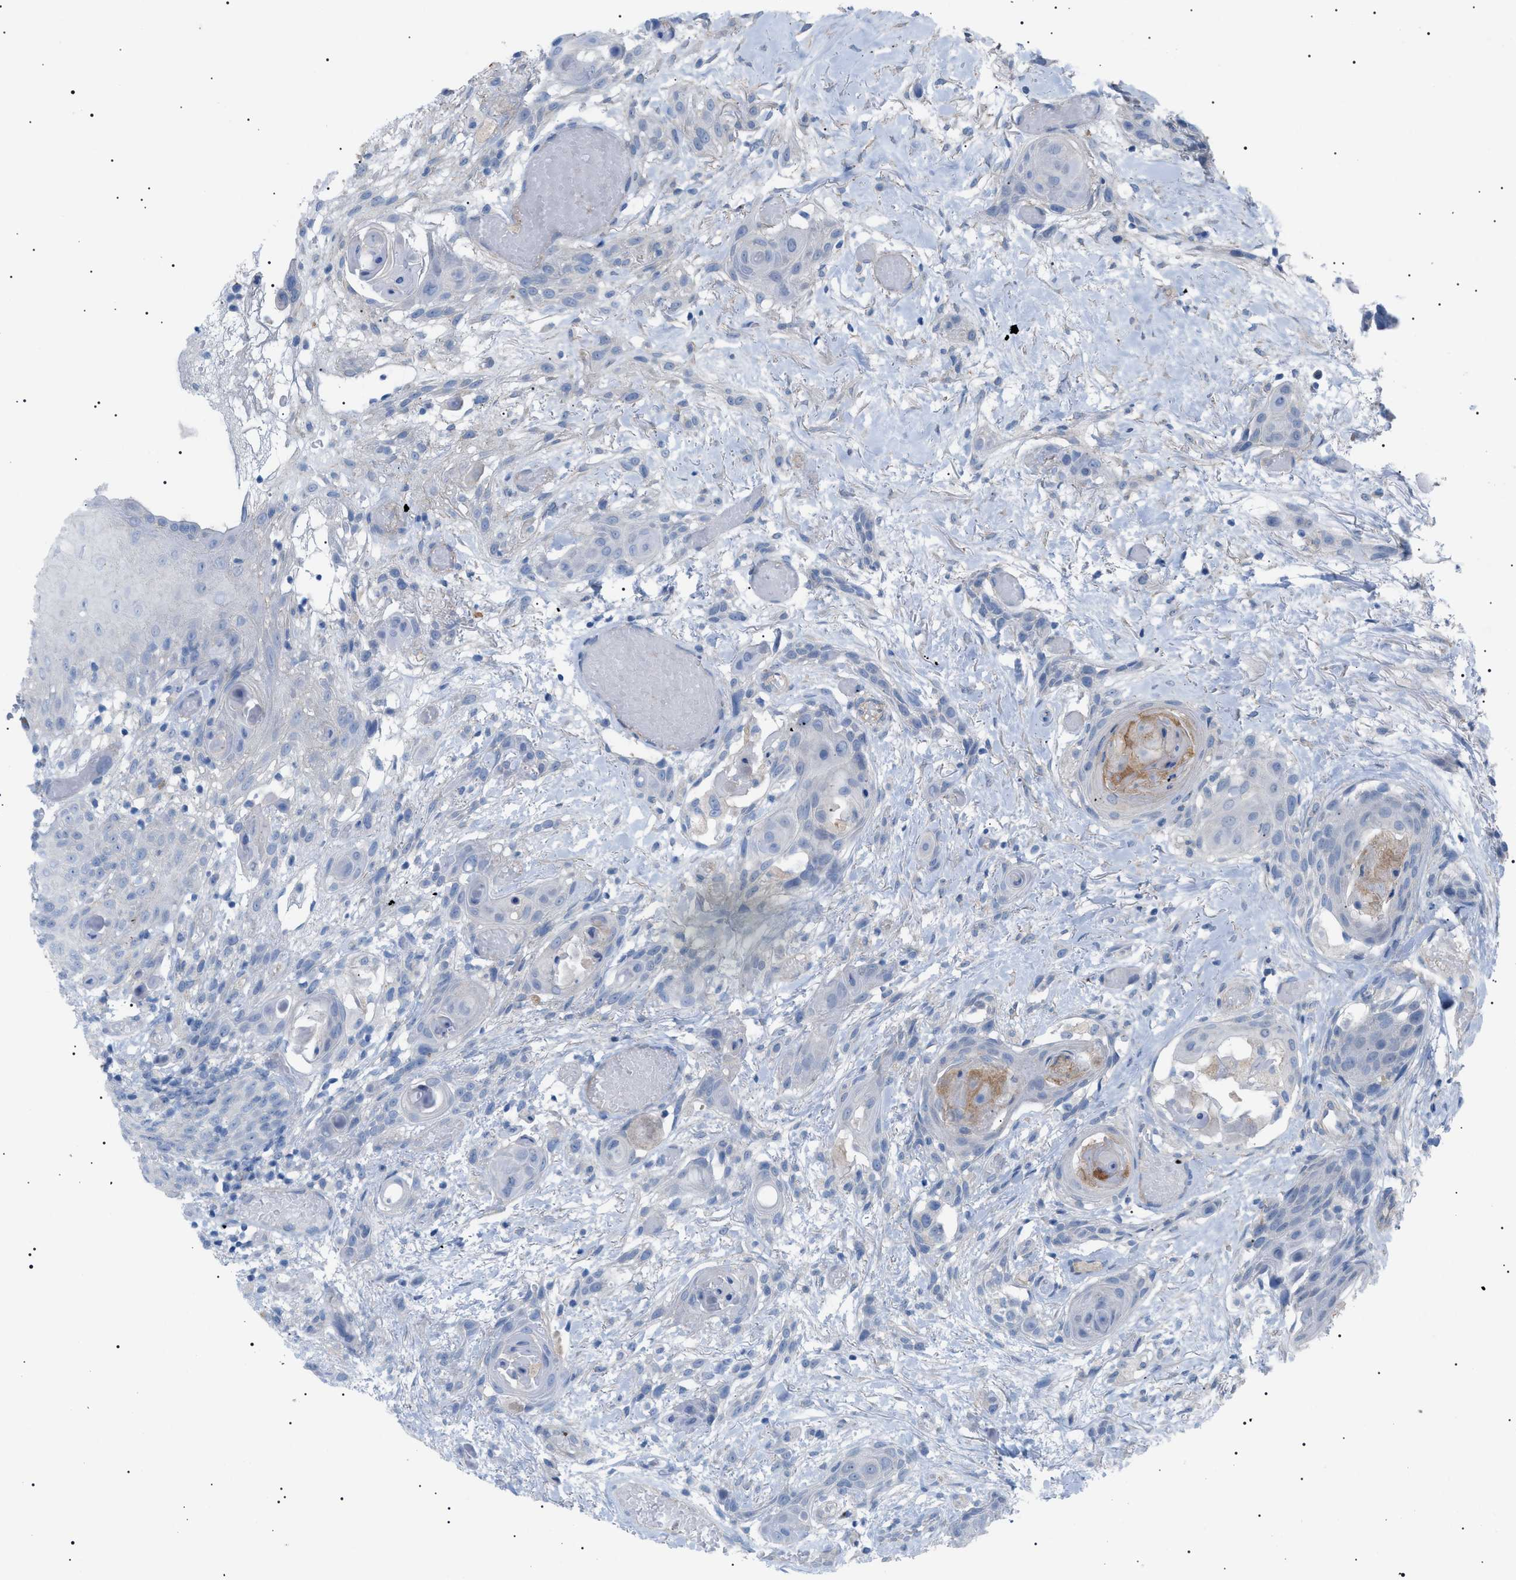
{"staining": {"intensity": "negative", "quantity": "none", "location": "none"}, "tissue": "oral mucosa", "cell_type": "Squamous epithelial cells", "image_type": "normal", "snomed": [{"axis": "morphology", "description": "Normal tissue, NOS"}, {"axis": "morphology", "description": "Squamous cell carcinoma, NOS"}, {"axis": "topography", "description": "Oral tissue"}, {"axis": "topography", "description": "Salivary gland"}, {"axis": "topography", "description": "Head-Neck"}], "caption": "DAB immunohistochemical staining of unremarkable oral mucosa exhibits no significant staining in squamous epithelial cells.", "gene": "ADAMTS1", "patient": {"sex": "female", "age": 62}}